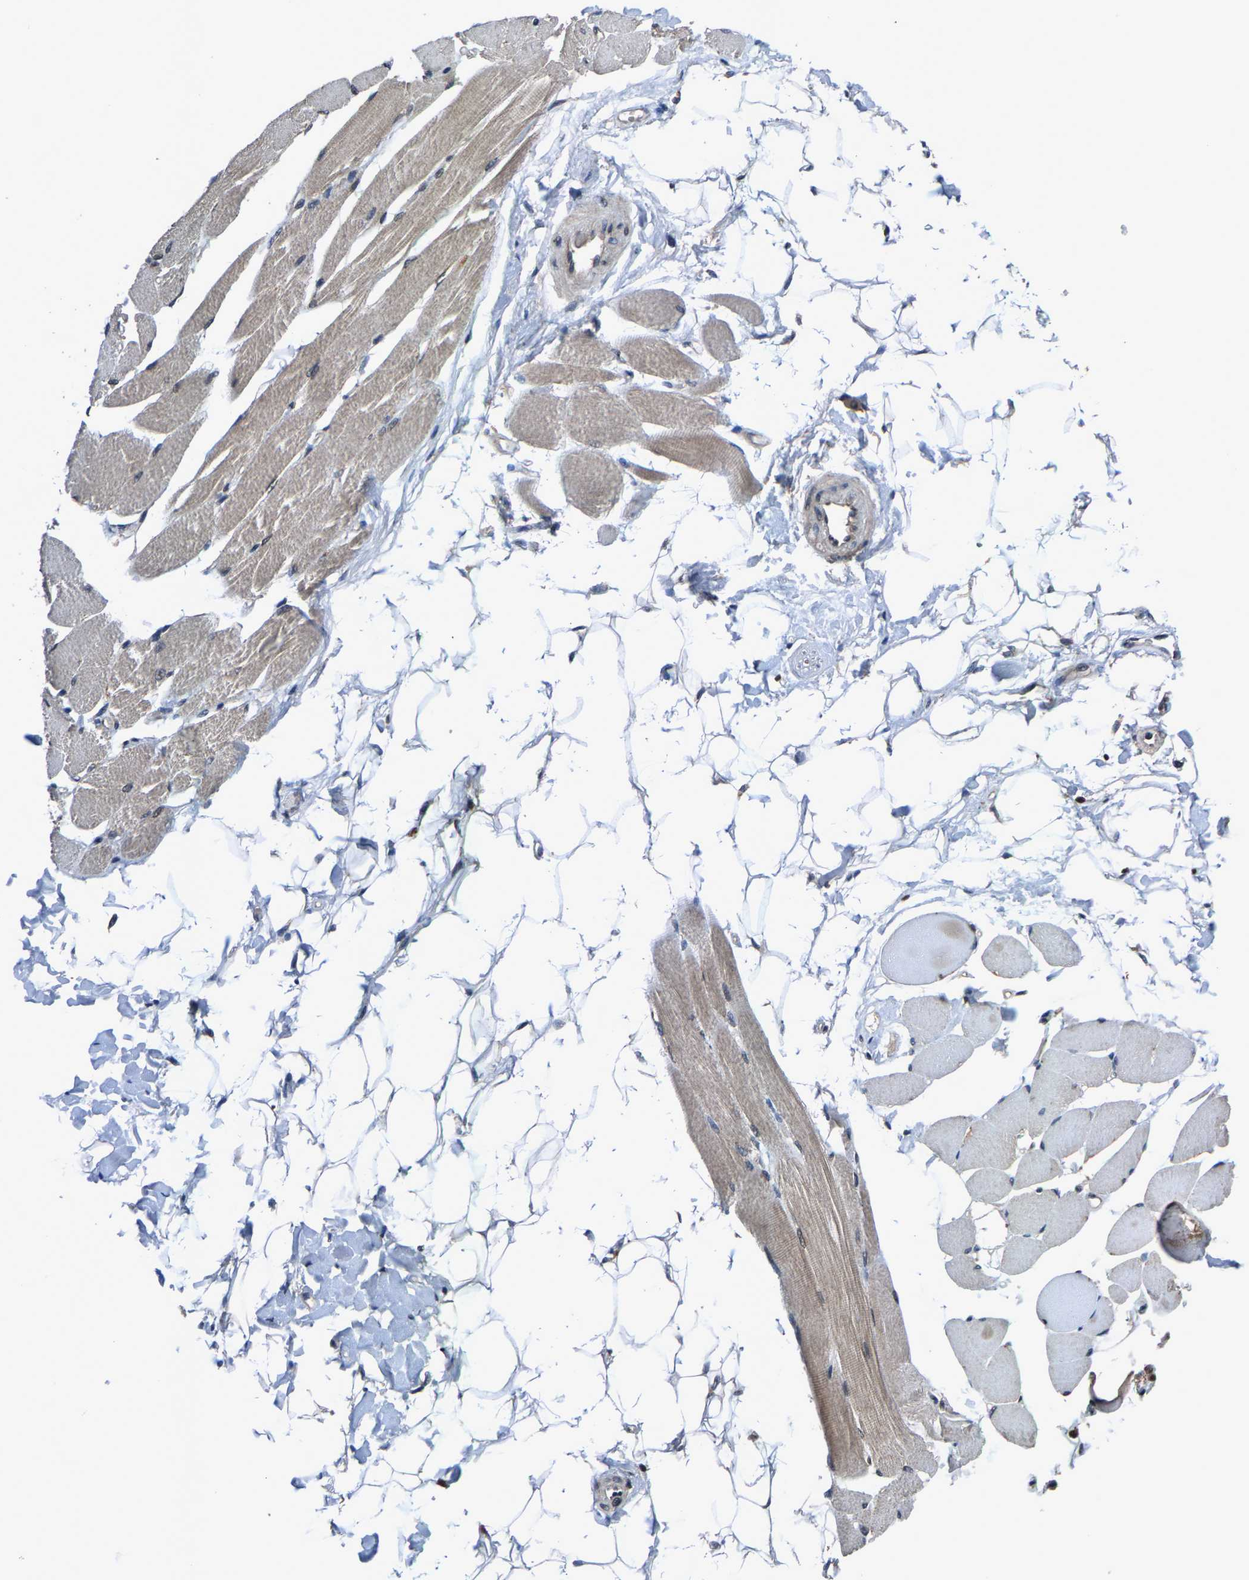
{"staining": {"intensity": "weak", "quantity": ">75%", "location": "cytoplasmic/membranous"}, "tissue": "skeletal muscle", "cell_type": "Myocytes", "image_type": "normal", "snomed": [{"axis": "morphology", "description": "Normal tissue, NOS"}, {"axis": "topography", "description": "Skeletal muscle"}, {"axis": "topography", "description": "Peripheral nerve tissue"}], "caption": "A photomicrograph of human skeletal muscle stained for a protein shows weak cytoplasmic/membranous brown staining in myocytes.", "gene": "HUWE1", "patient": {"sex": "female", "age": 84}}